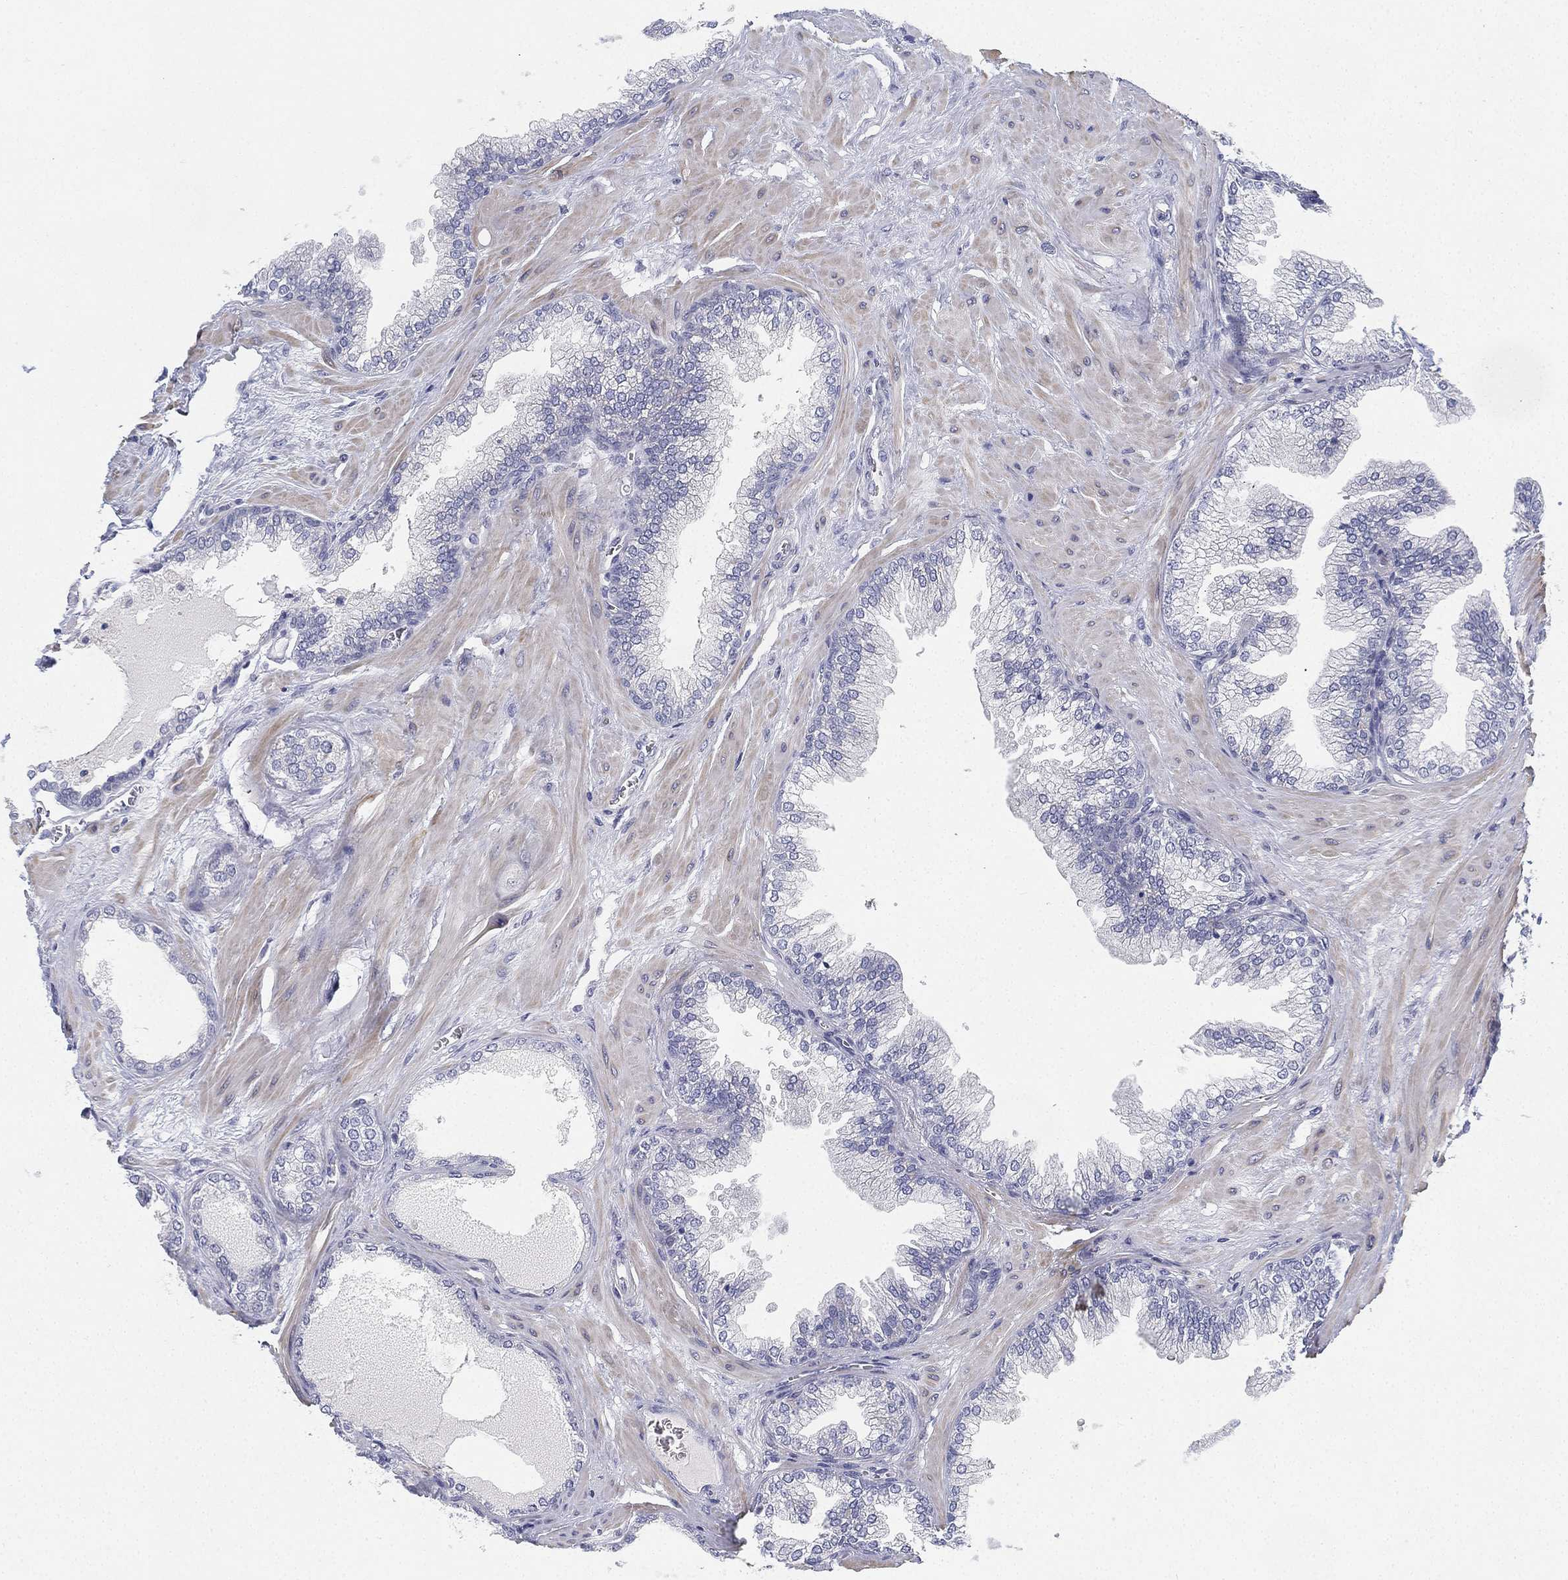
{"staining": {"intensity": "negative", "quantity": "none", "location": "none"}, "tissue": "prostate cancer", "cell_type": "Tumor cells", "image_type": "cancer", "snomed": [{"axis": "morphology", "description": "Adenocarcinoma, Low grade"}, {"axis": "topography", "description": "Prostate"}], "caption": "This is an immunohistochemistry (IHC) micrograph of low-grade adenocarcinoma (prostate). There is no expression in tumor cells.", "gene": "HEATR4", "patient": {"sex": "male", "age": 72}}